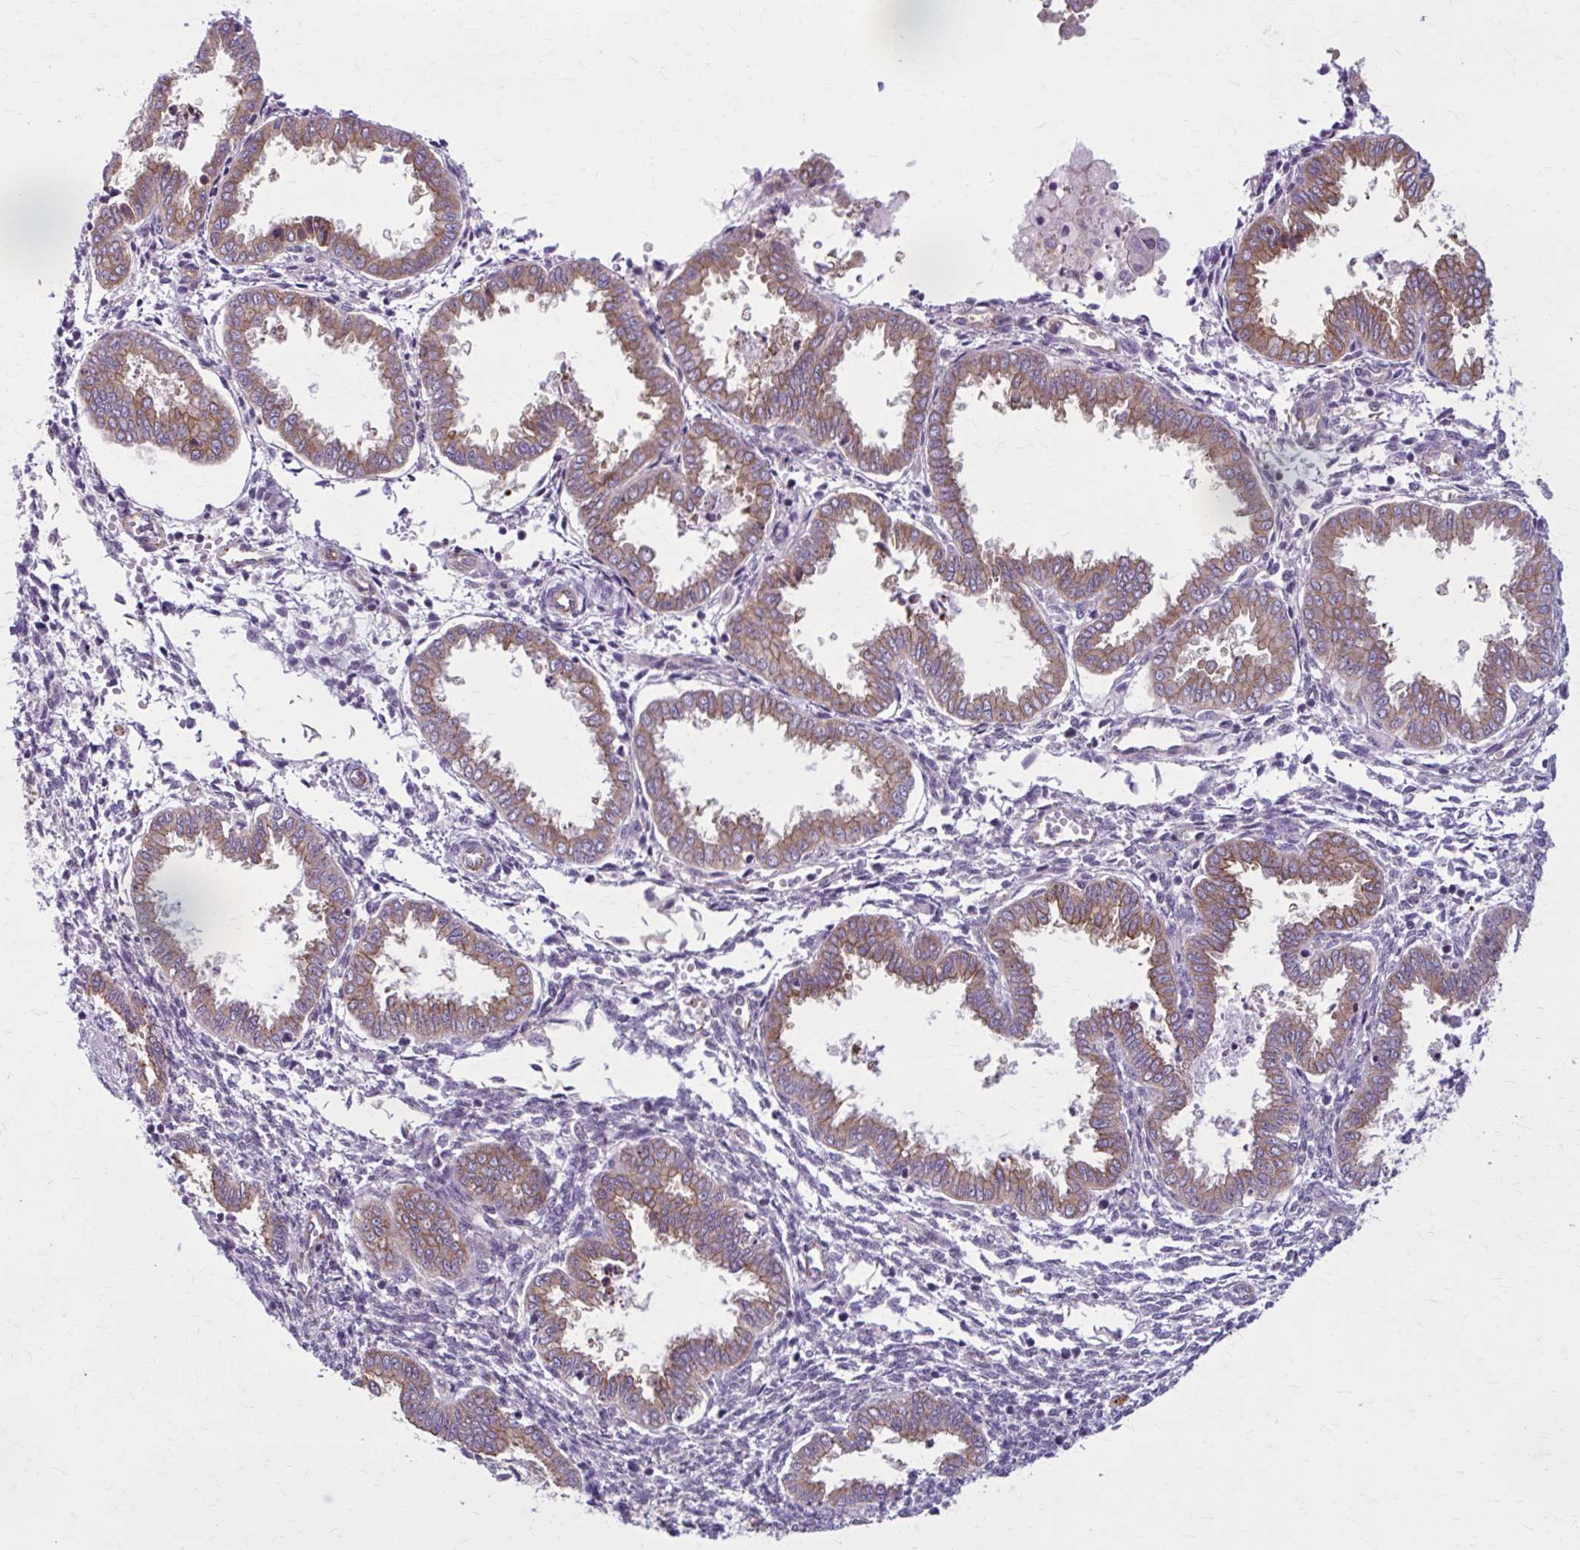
{"staining": {"intensity": "negative", "quantity": "none", "location": "none"}, "tissue": "endometrium", "cell_type": "Cells in endometrial stroma", "image_type": "normal", "snomed": [{"axis": "morphology", "description": "Normal tissue, NOS"}, {"axis": "topography", "description": "Endometrium"}], "caption": "This is an IHC photomicrograph of unremarkable human endometrium. There is no positivity in cells in endometrial stroma.", "gene": "ZDHHC7", "patient": {"sex": "female", "age": 33}}